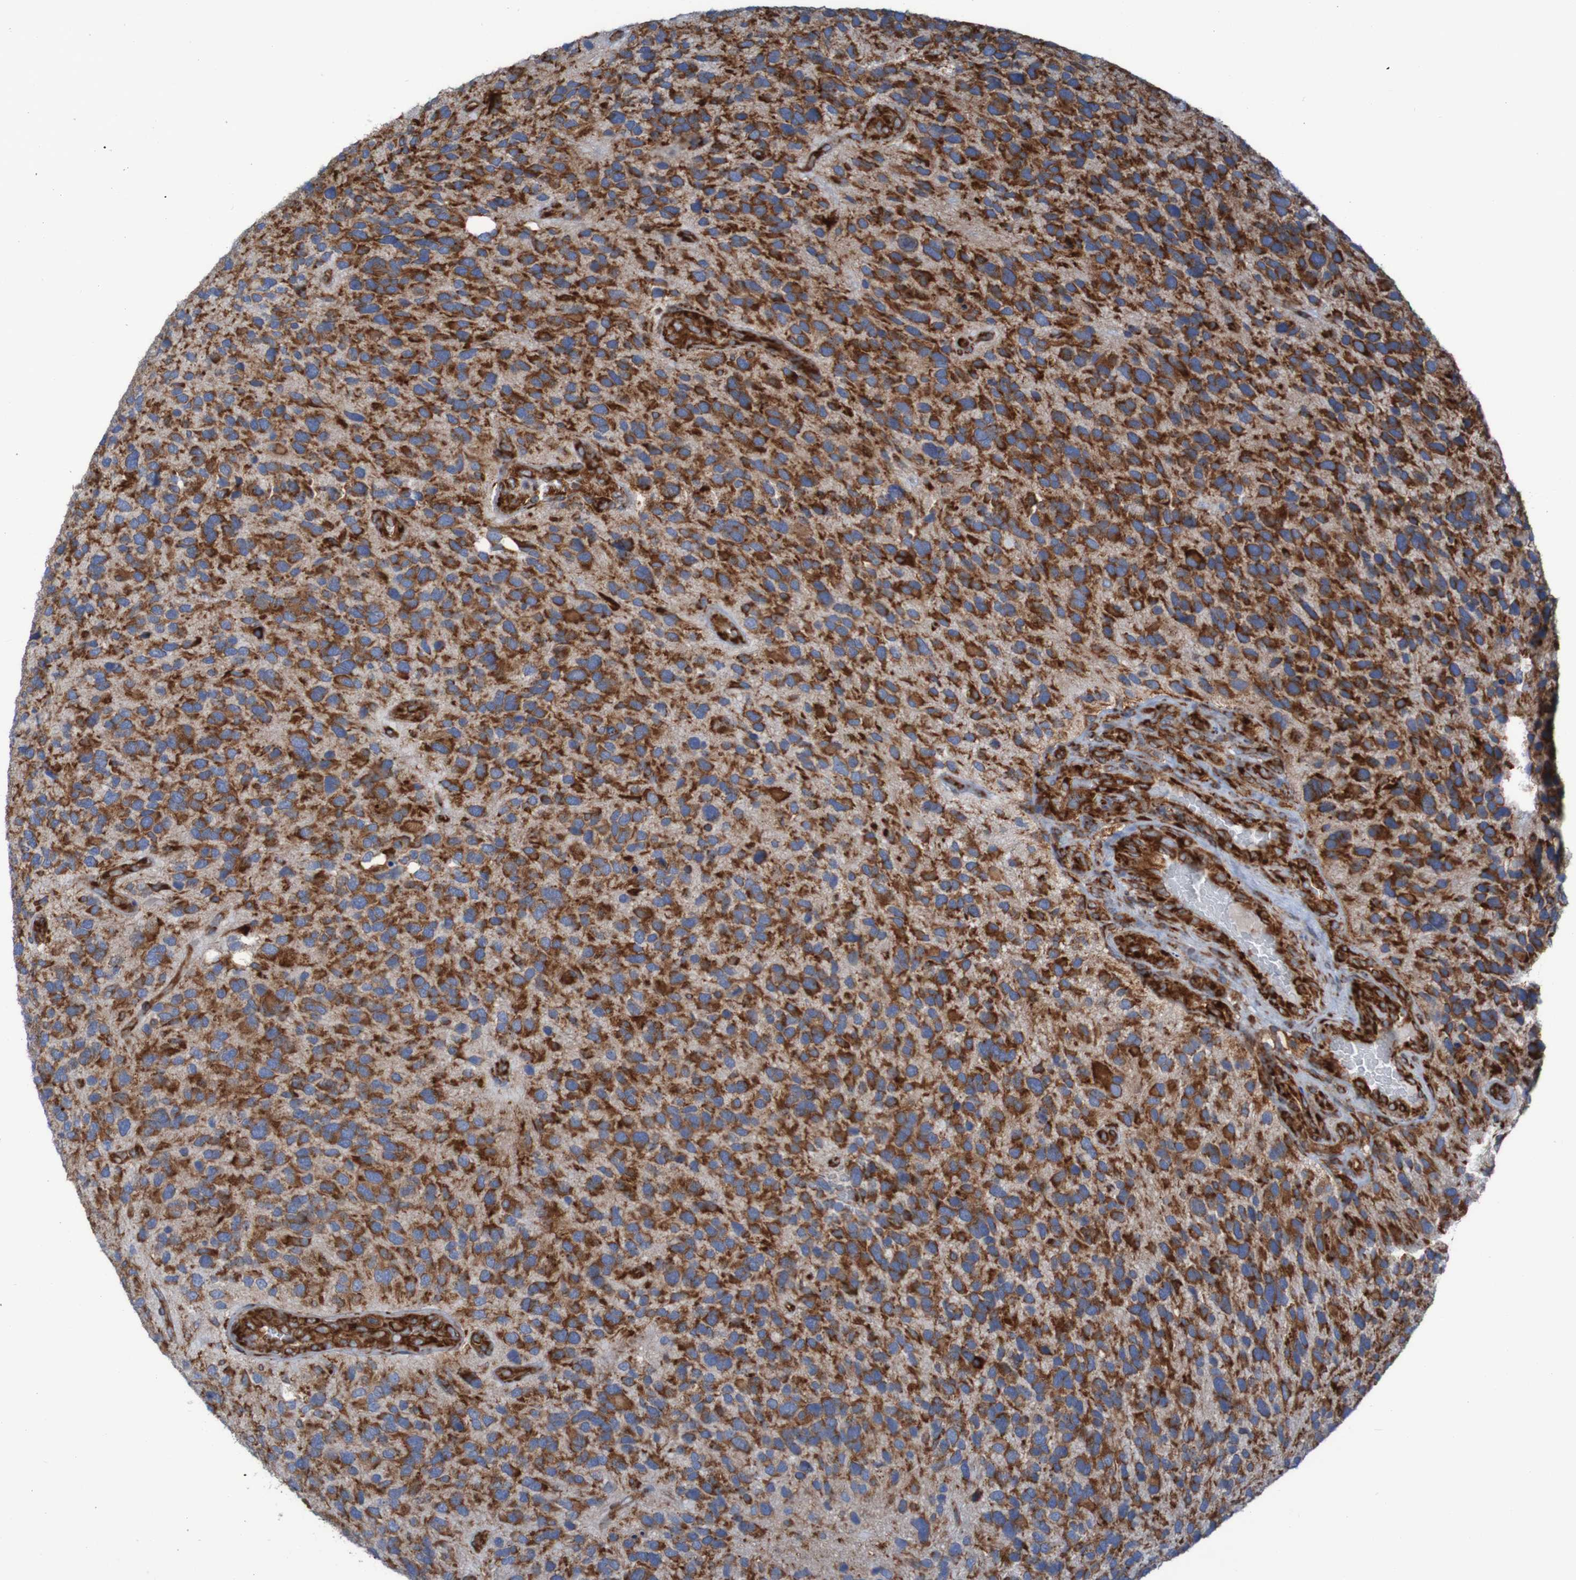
{"staining": {"intensity": "strong", "quantity": ">75%", "location": "cytoplasmic/membranous"}, "tissue": "glioma", "cell_type": "Tumor cells", "image_type": "cancer", "snomed": [{"axis": "morphology", "description": "Glioma, malignant, High grade"}, {"axis": "topography", "description": "Brain"}], "caption": "Human malignant high-grade glioma stained for a protein (brown) displays strong cytoplasmic/membranous positive expression in approximately >75% of tumor cells.", "gene": "RPL10", "patient": {"sex": "female", "age": 58}}